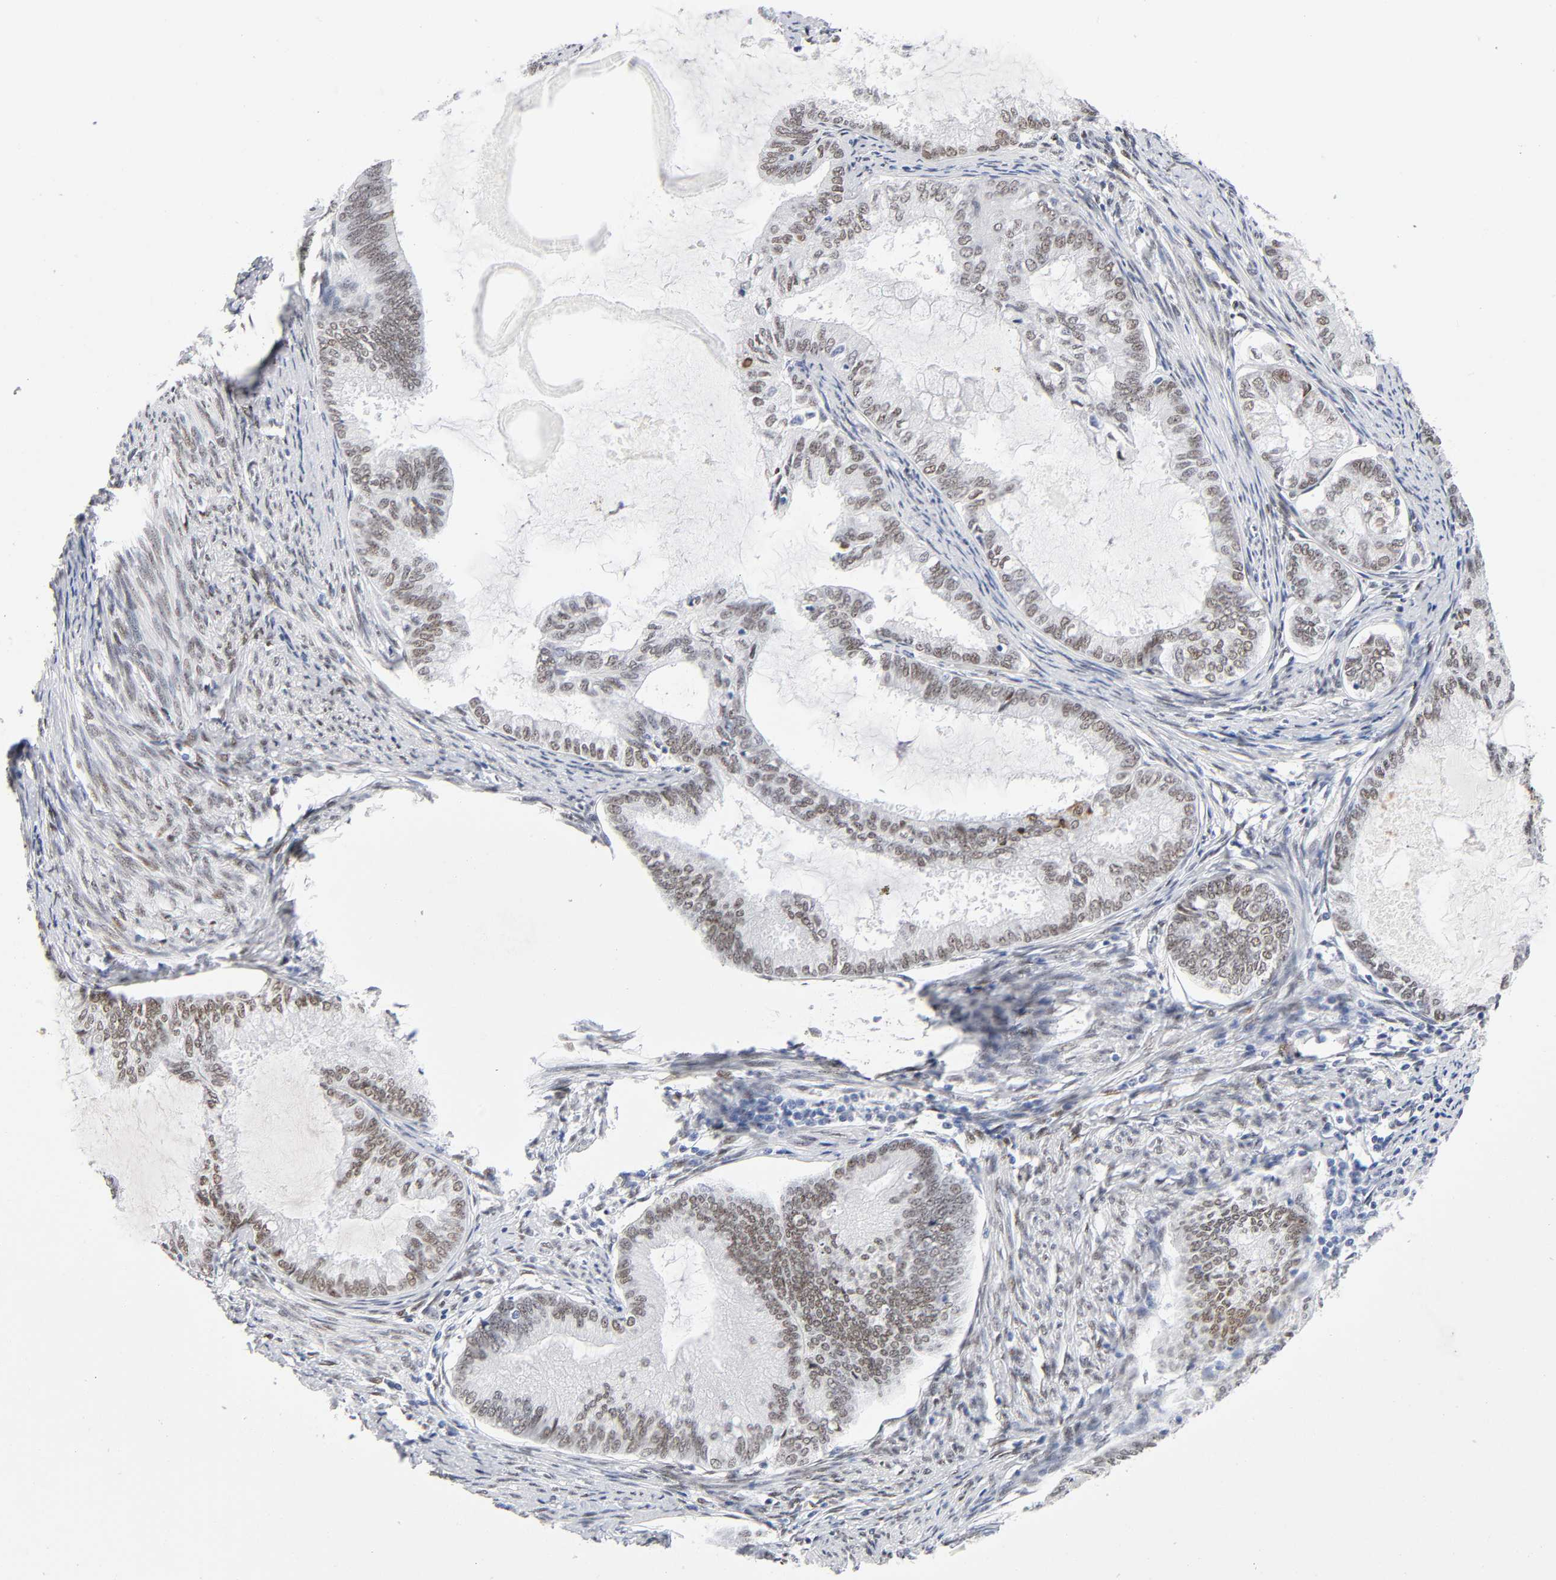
{"staining": {"intensity": "weak", "quantity": ">75%", "location": "nuclear"}, "tissue": "endometrial cancer", "cell_type": "Tumor cells", "image_type": "cancer", "snomed": [{"axis": "morphology", "description": "Adenocarcinoma, NOS"}, {"axis": "topography", "description": "Endometrium"}], "caption": "Adenocarcinoma (endometrial) was stained to show a protein in brown. There is low levels of weak nuclear expression in about >75% of tumor cells. The staining is performed using DAB brown chromogen to label protein expression. The nuclei are counter-stained blue using hematoxylin.", "gene": "NFIC", "patient": {"sex": "female", "age": 86}}